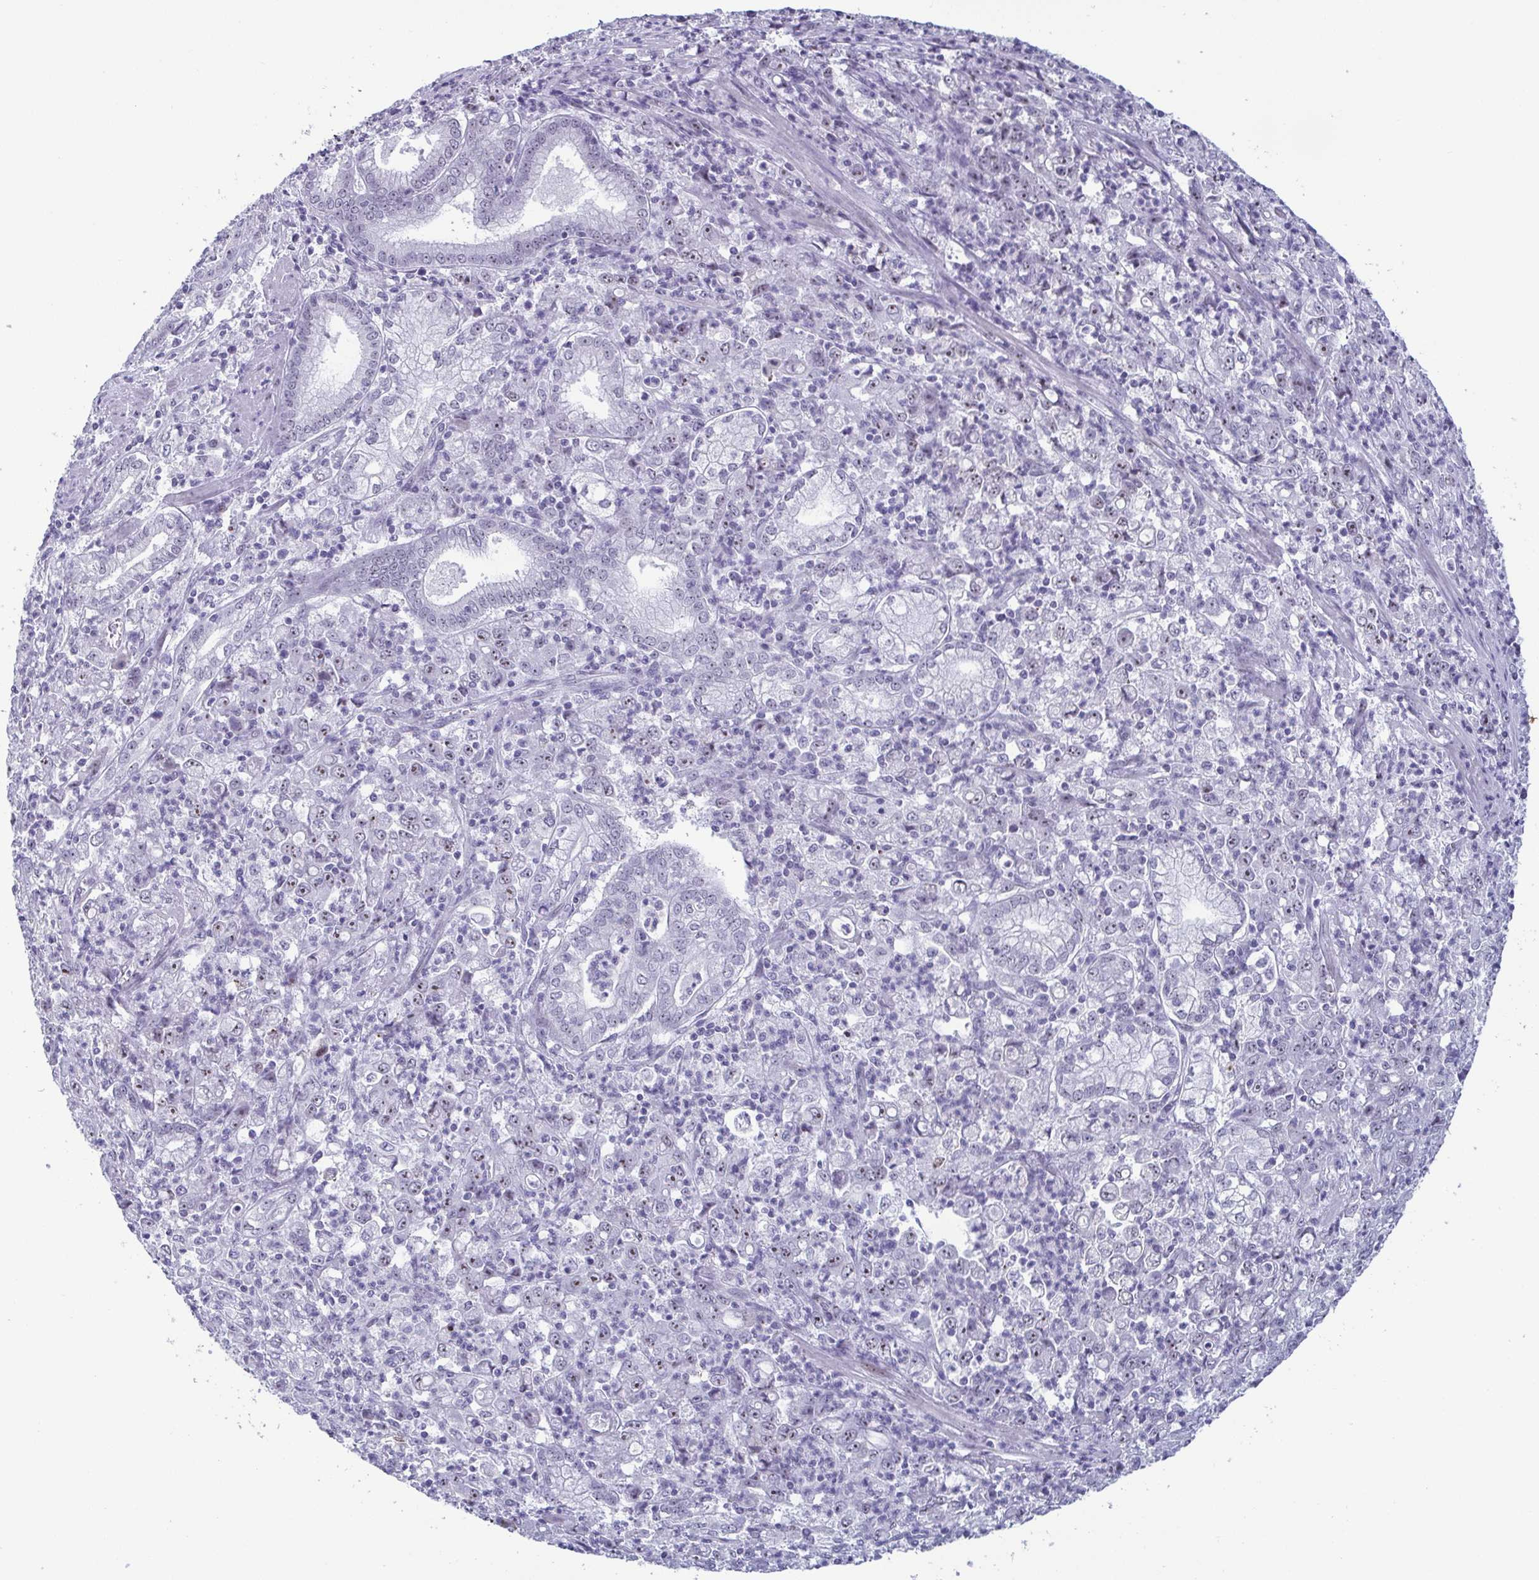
{"staining": {"intensity": "weak", "quantity": "25%-75%", "location": "nuclear"}, "tissue": "stomach cancer", "cell_type": "Tumor cells", "image_type": "cancer", "snomed": [{"axis": "morphology", "description": "Adenocarcinoma, NOS"}, {"axis": "topography", "description": "Stomach, lower"}], "caption": "Immunohistochemical staining of human stomach adenocarcinoma demonstrates low levels of weak nuclear staining in approximately 25%-75% of tumor cells.", "gene": "BZW1", "patient": {"sex": "female", "age": 71}}